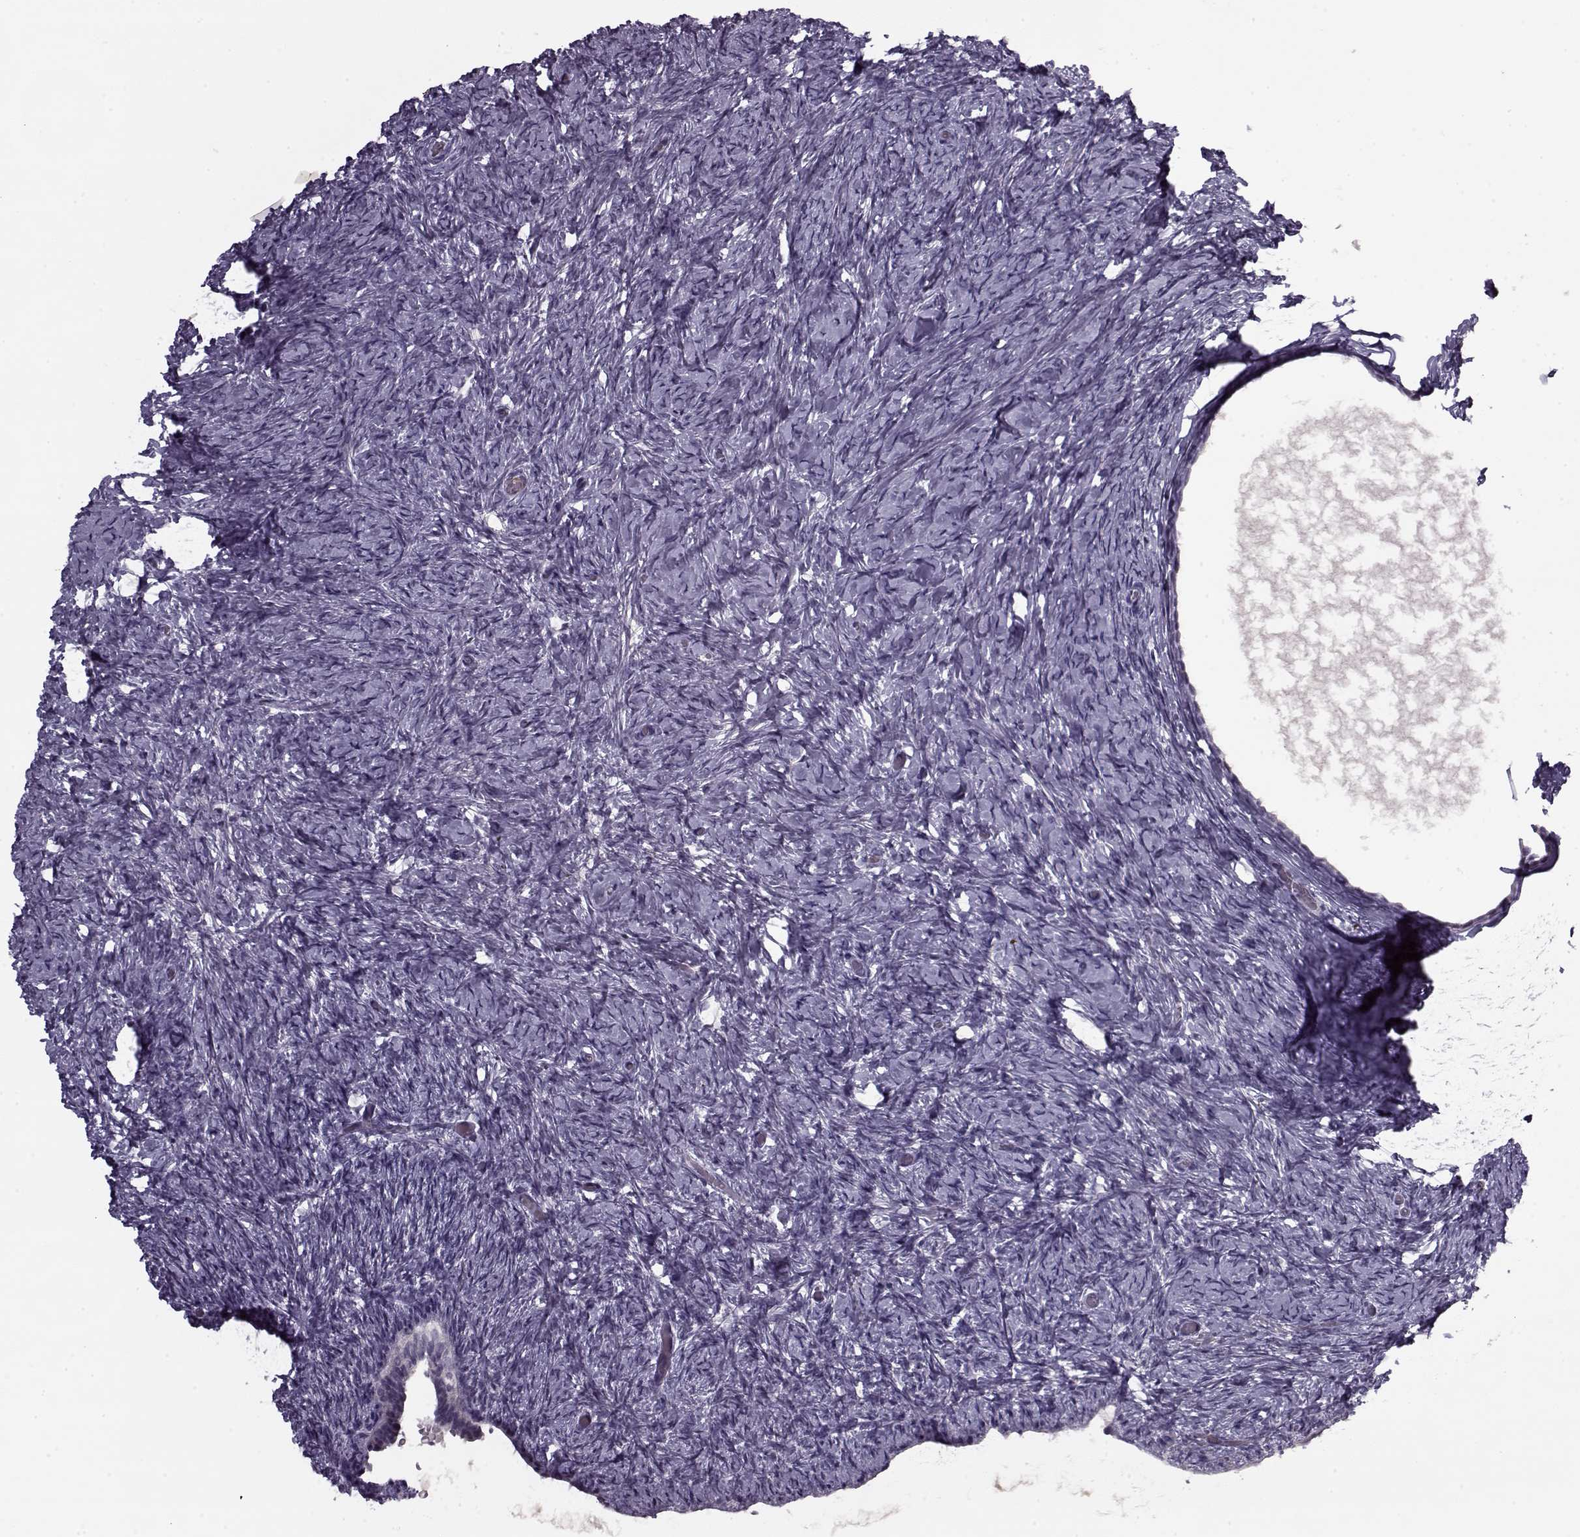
{"staining": {"intensity": "negative", "quantity": "none", "location": "none"}, "tissue": "ovary", "cell_type": "Follicle cells", "image_type": "normal", "snomed": [{"axis": "morphology", "description": "Normal tissue, NOS"}, {"axis": "topography", "description": "Ovary"}], "caption": "Follicle cells are negative for brown protein staining in benign ovary. (Brightfield microscopy of DAB (3,3'-diaminobenzidine) immunohistochemistry at high magnification).", "gene": "KRT9", "patient": {"sex": "female", "age": 39}}